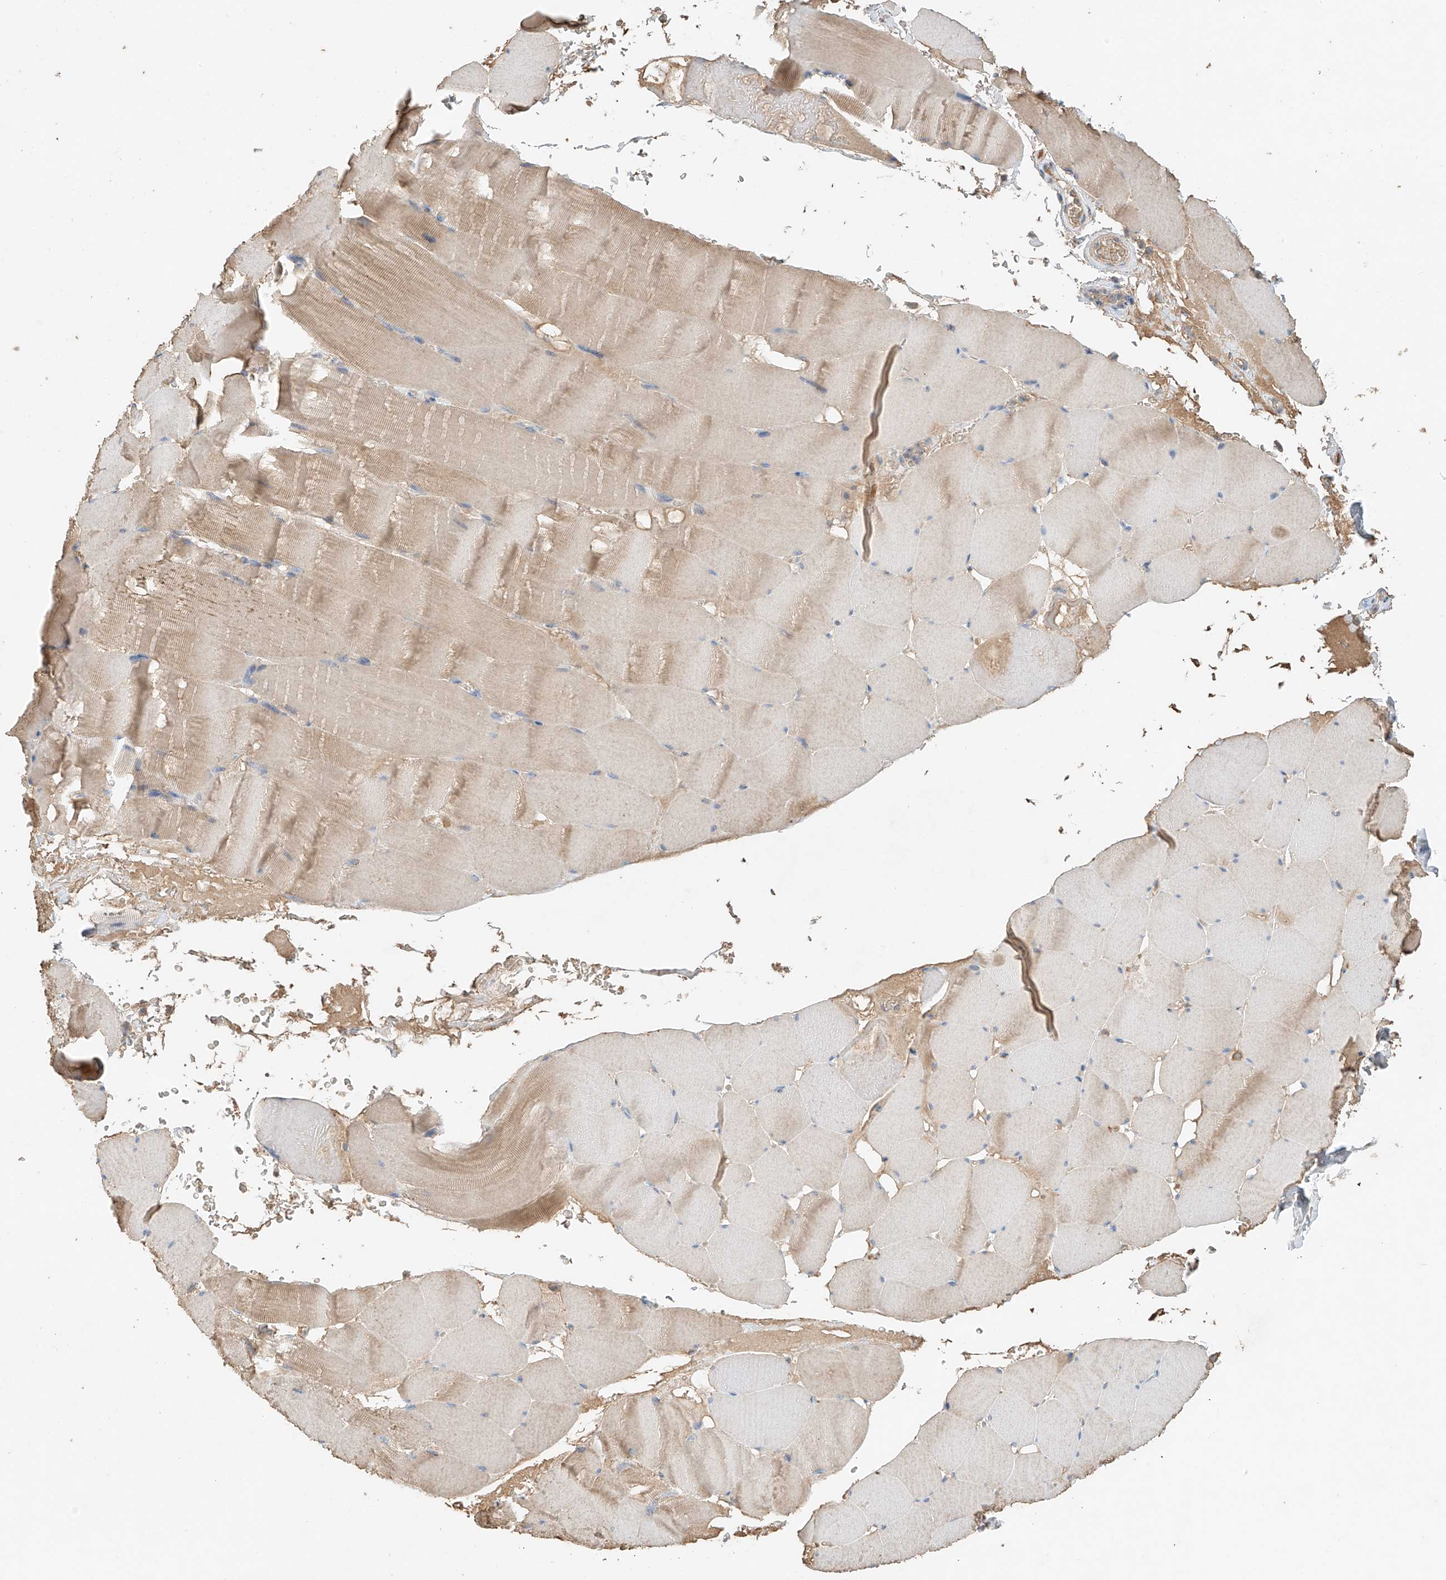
{"staining": {"intensity": "weak", "quantity": ">75%", "location": "cytoplasmic/membranous"}, "tissue": "skeletal muscle", "cell_type": "Myocytes", "image_type": "normal", "snomed": [{"axis": "morphology", "description": "Normal tissue, NOS"}, {"axis": "topography", "description": "Skeletal muscle"}], "caption": "This is a photomicrograph of immunohistochemistry staining of normal skeletal muscle, which shows weak positivity in the cytoplasmic/membranous of myocytes.", "gene": "GNB1L", "patient": {"sex": "male", "age": 62}}